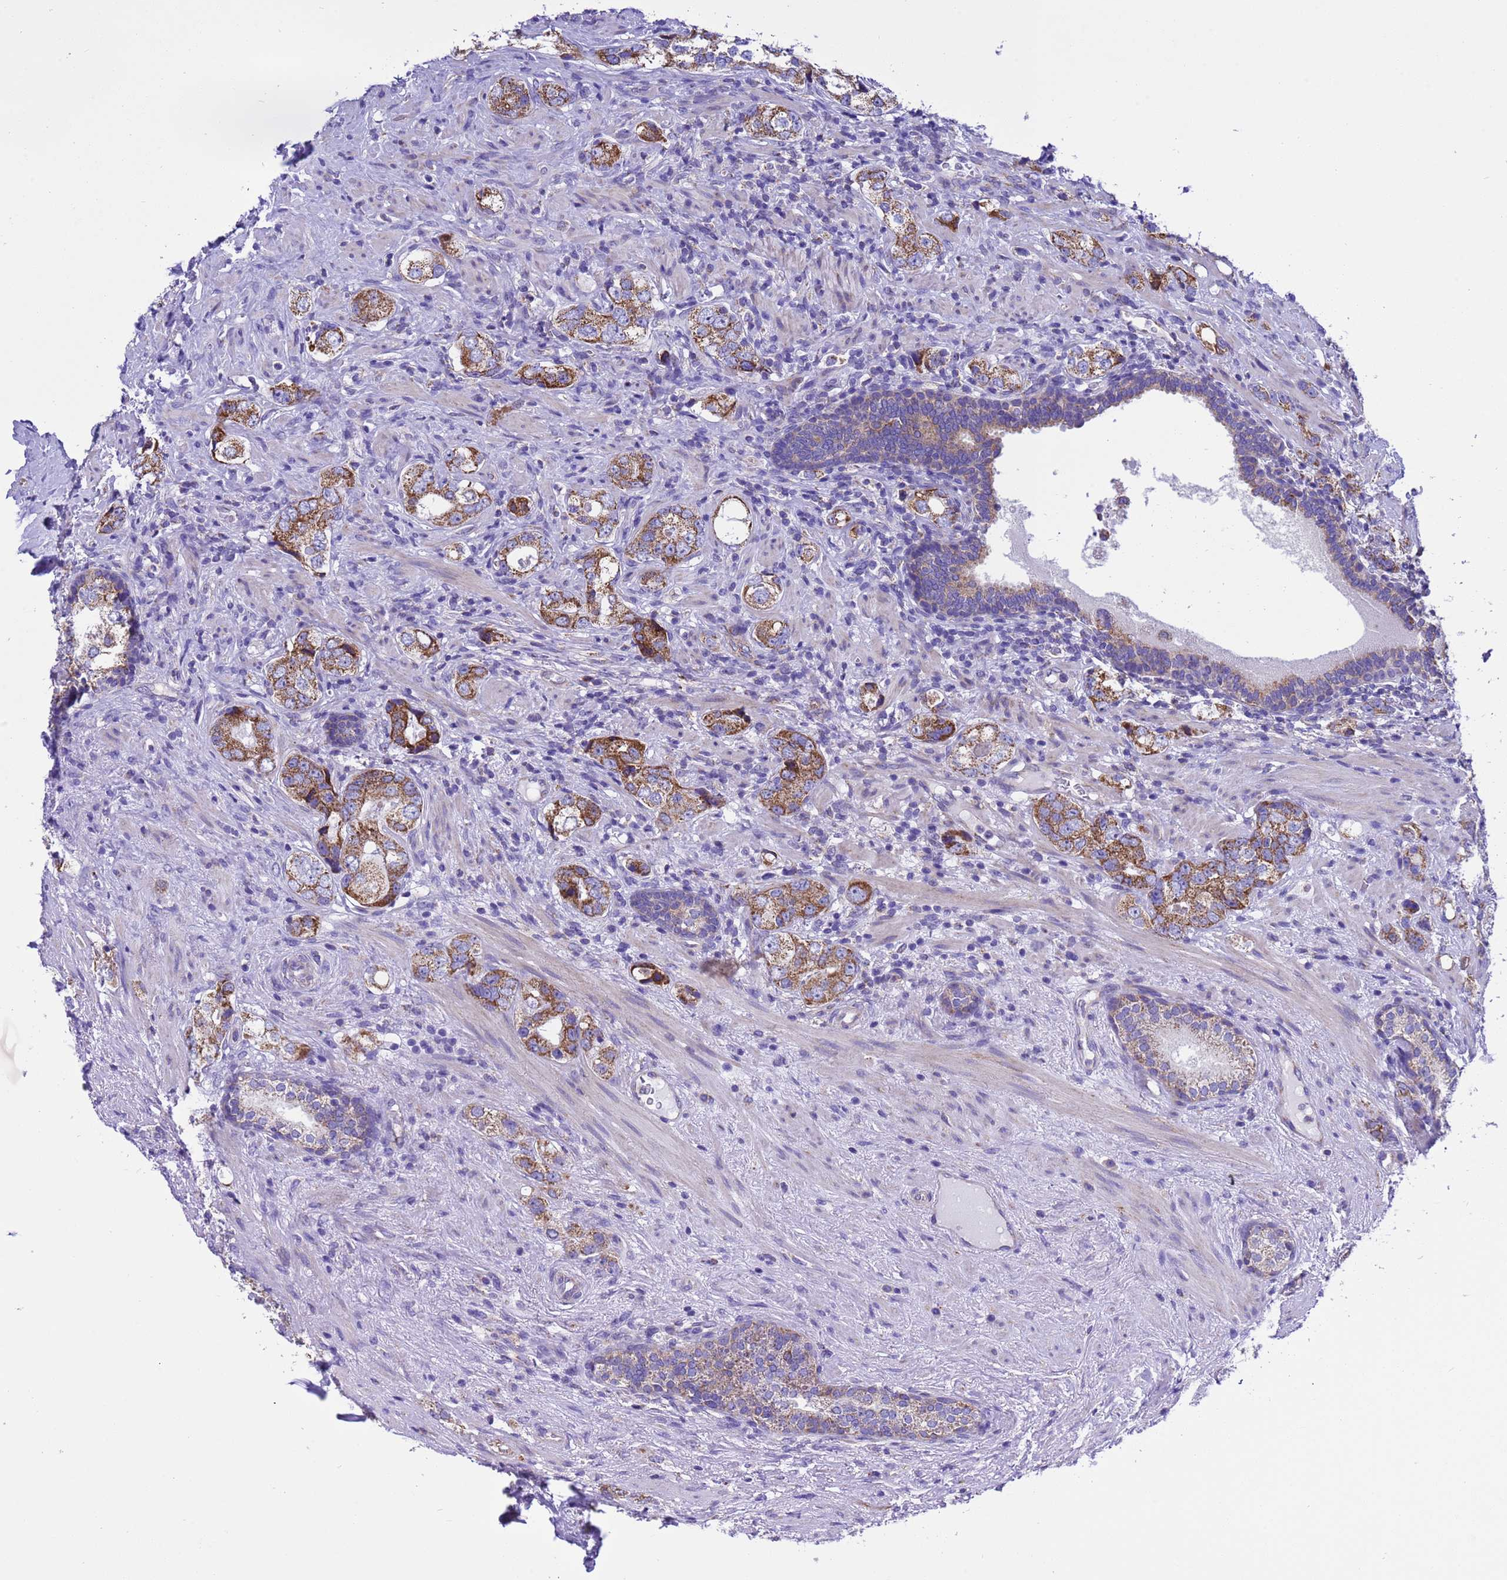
{"staining": {"intensity": "moderate", "quantity": ">75%", "location": "cytoplasmic/membranous"}, "tissue": "prostate cancer", "cell_type": "Tumor cells", "image_type": "cancer", "snomed": [{"axis": "morphology", "description": "Adenocarcinoma, High grade"}, {"axis": "topography", "description": "Prostate"}], "caption": "Immunohistochemistry (IHC) photomicrograph of neoplastic tissue: prostate cancer (adenocarcinoma (high-grade)) stained using immunohistochemistry shows medium levels of moderate protein expression localized specifically in the cytoplasmic/membranous of tumor cells, appearing as a cytoplasmic/membranous brown color.", "gene": "CCDC191", "patient": {"sex": "male", "age": 63}}